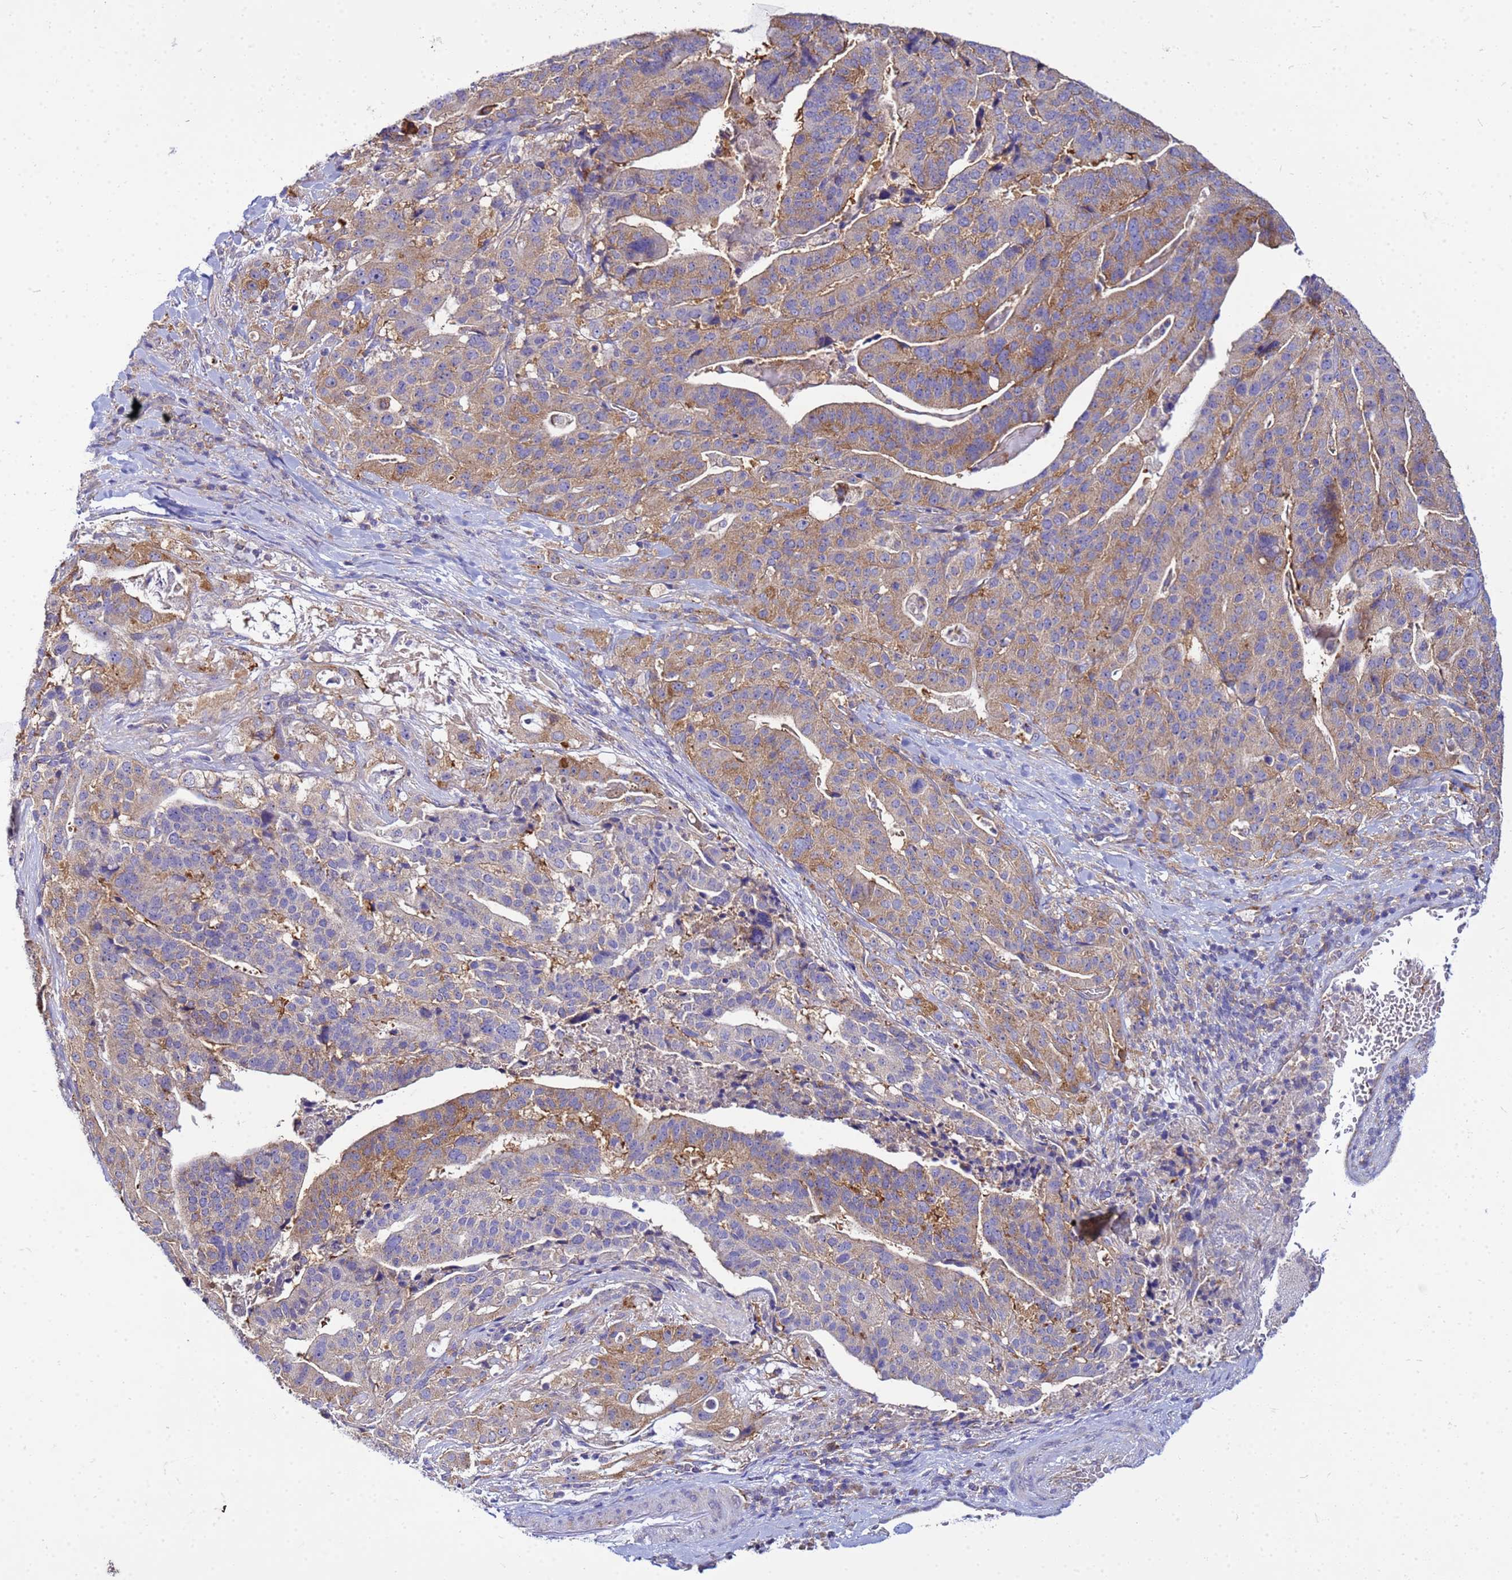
{"staining": {"intensity": "strong", "quantity": "25%-75%", "location": "cytoplasmic/membranous"}, "tissue": "stomach cancer", "cell_type": "Tumor cells", "image_type": "cancer", "snomed": [{"axis": "morphology", "description": "Adenocarcinoma, NOS"}, {"axis": "topography", "description": "Stomach"}], "caption": "Protein staining of stomach cancer tissue reveals strong cytoplasmic/membranous expression in approximately 25%-75% of tumor cells.", "gene": "PKD1", "patient": {"sex": "male", "age": 48}}